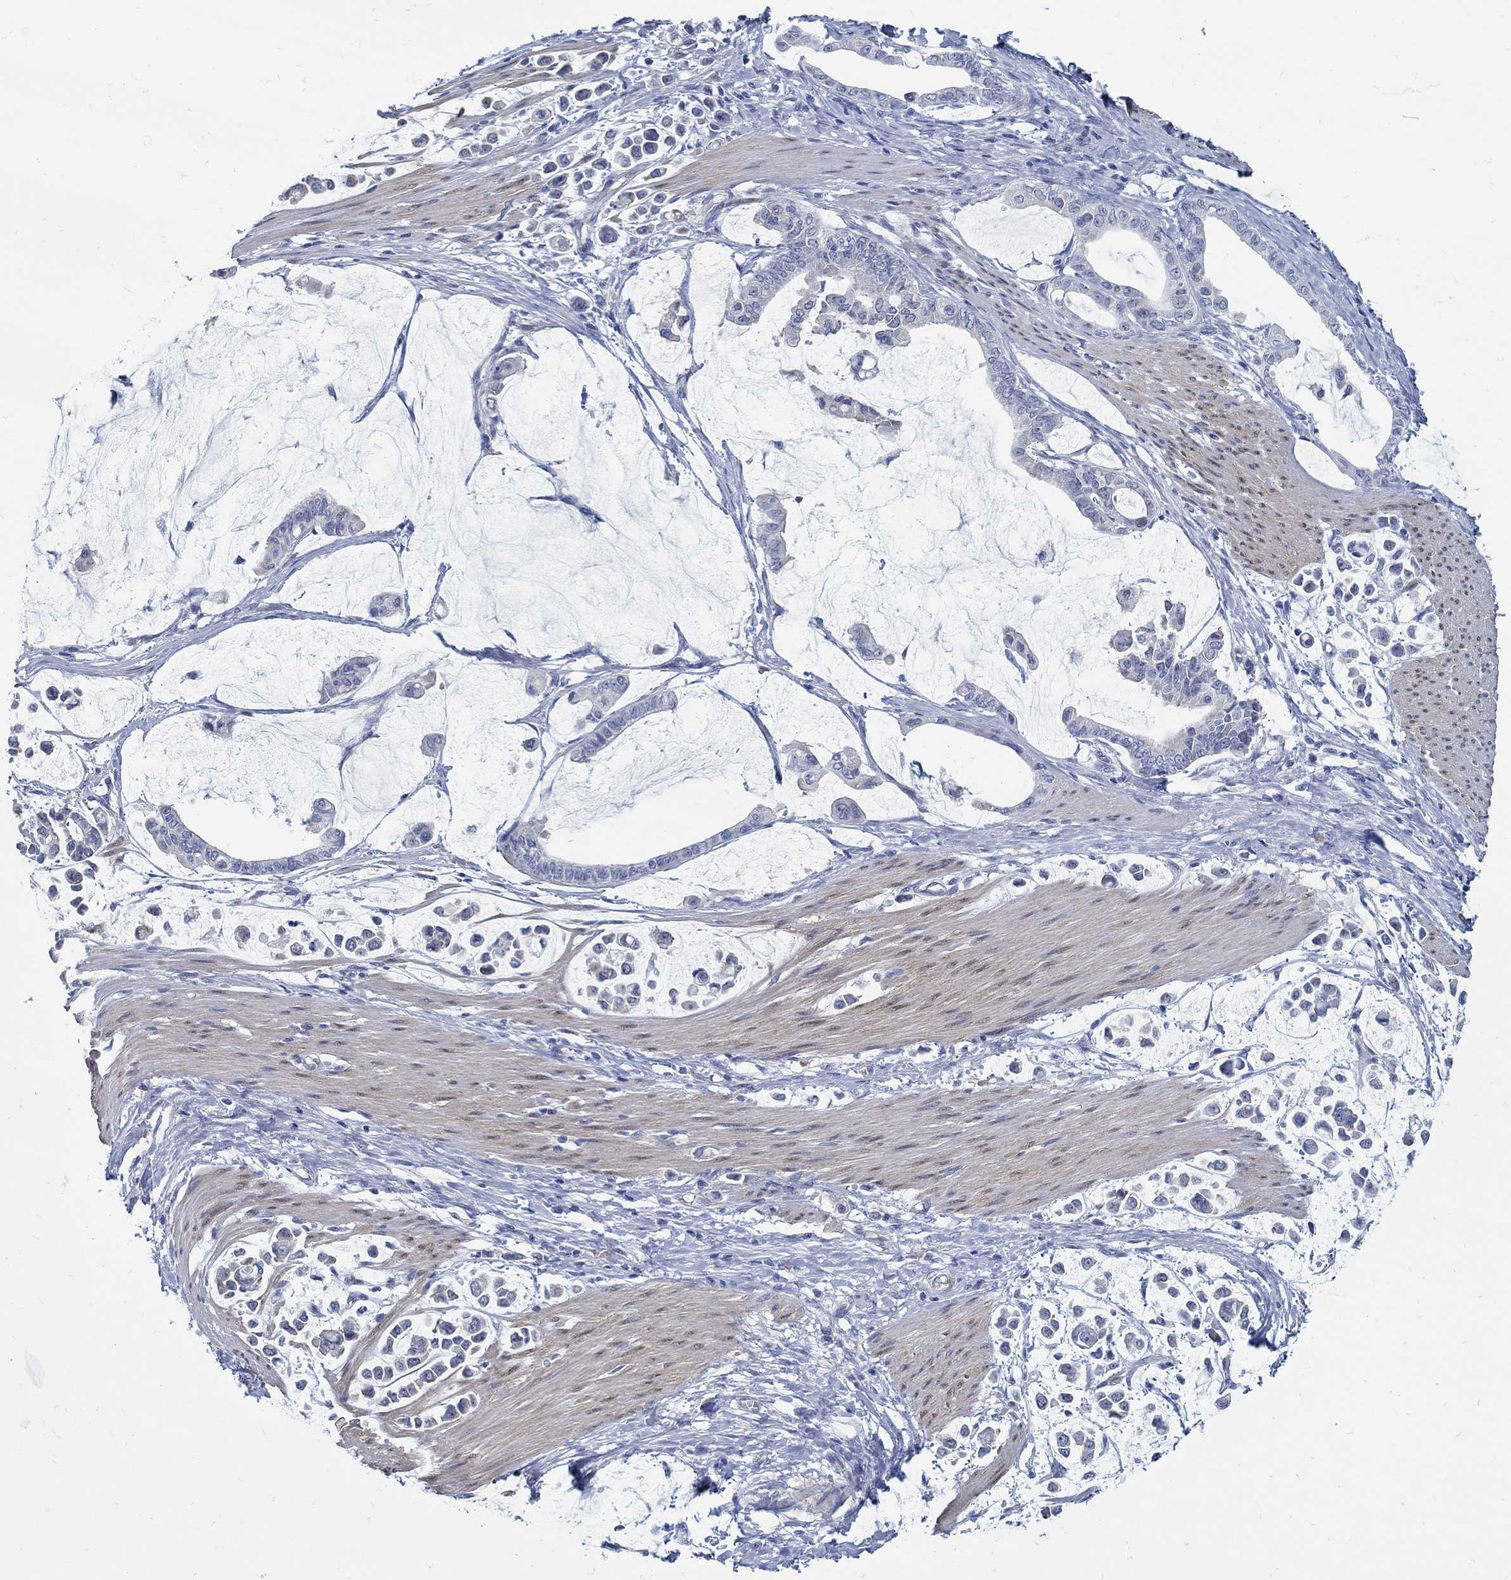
{"staining": {"intensity": "negative", "quantity": "none", "location": "none"}, "tissue": "stomach cancer", "cell_type": "Tumor cells", "image_type": "cancer", "snomed": [{"axis": "morphology", "description": "Adenocarcinoma, NOS"}, {"axis": "topography", "description": "Stomach"}], "caption": "Tumor cells are negative for brown protein staining in adenocarcinoma (stomach).", "gene": "C15orf39", "patient": {"sex": "male", "age": 82}}